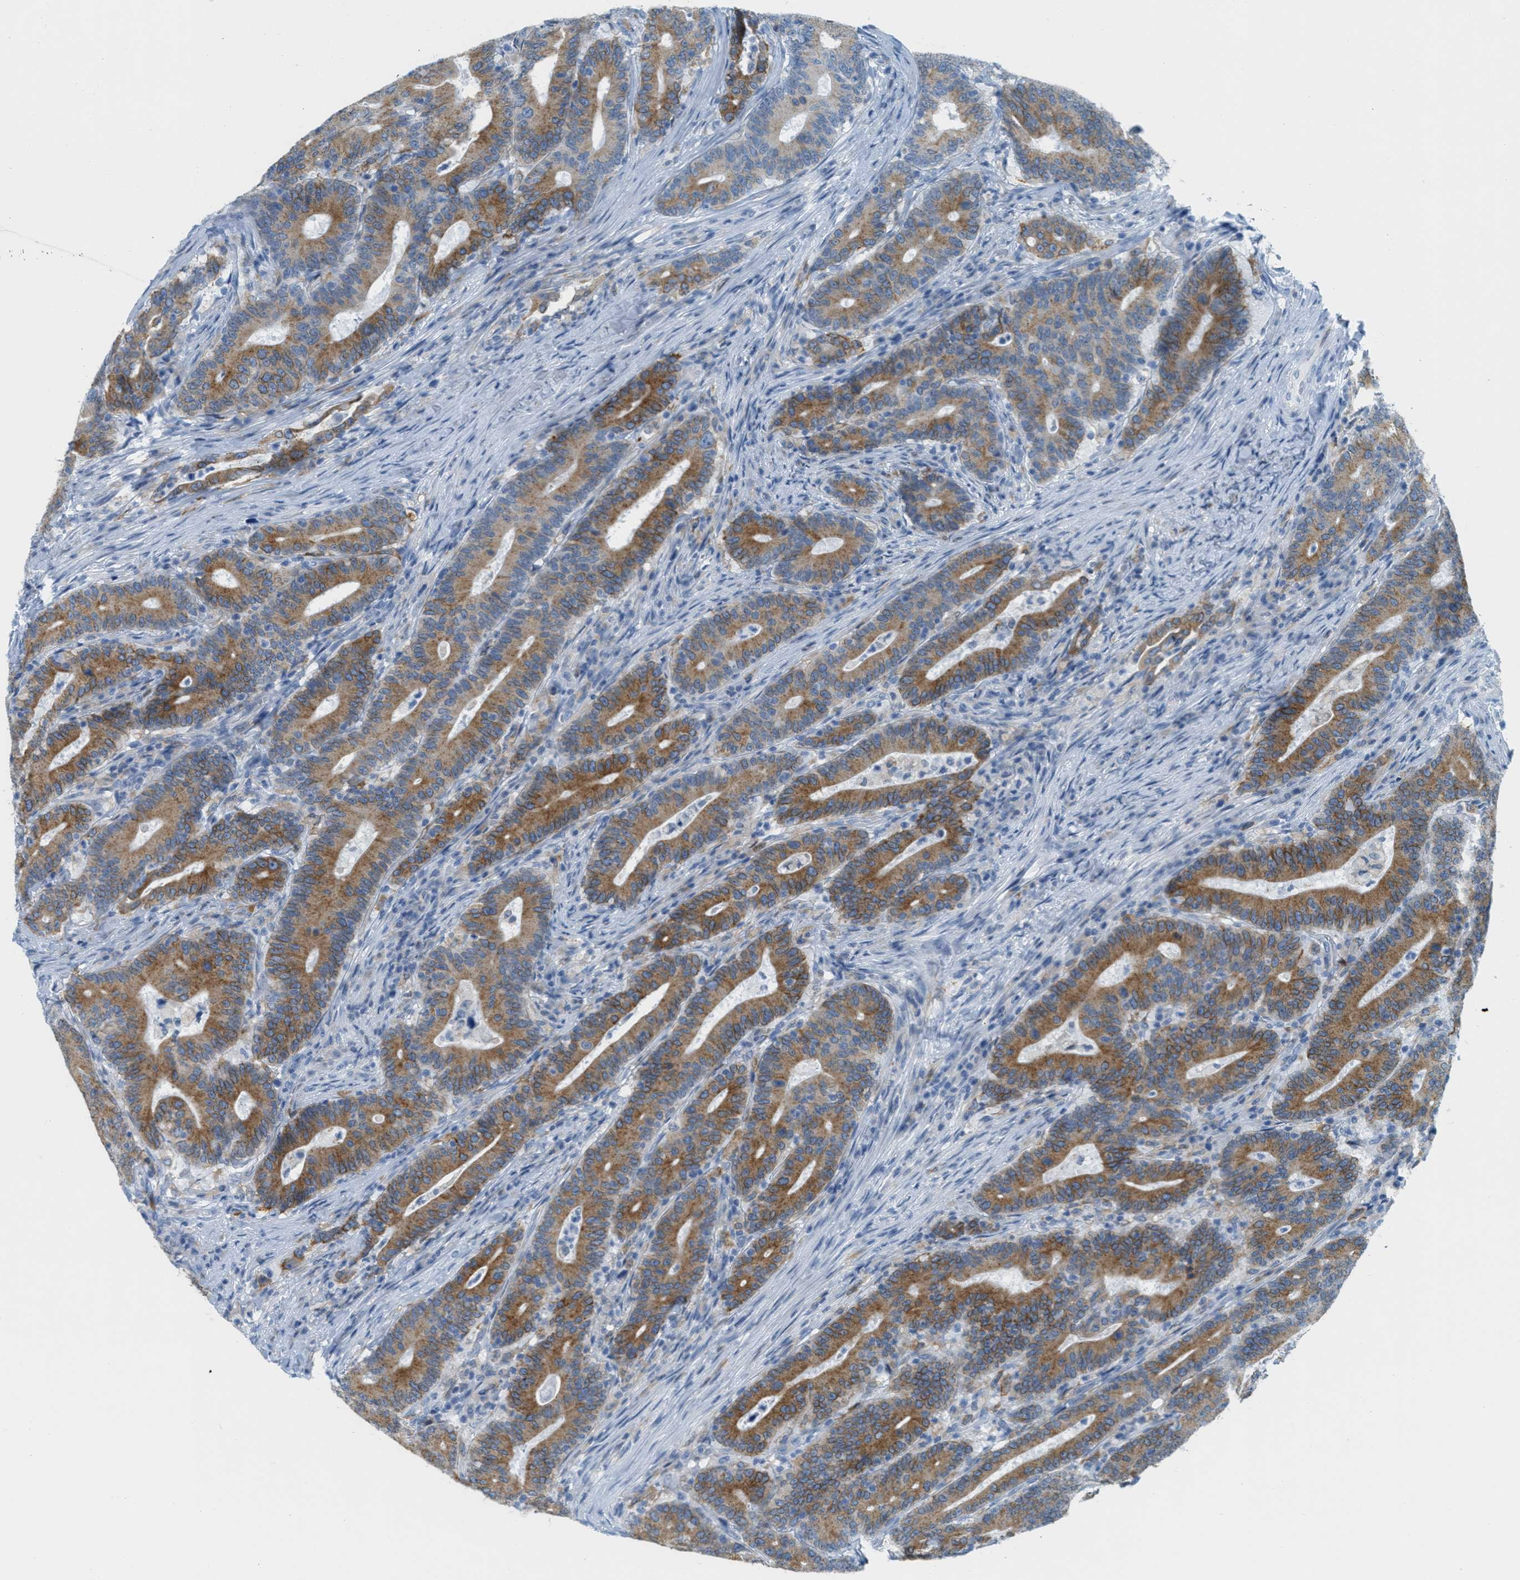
{"staining": {"intensity": "strong", "quantity": ">75%", "location": "cytoplasmic/membranous"}, "tissue": "colorectal cancer", "cell_type": "Tumor cells", "image_type": "cancer", "snomed": [{"axis": "morphology", "description": "Adenocarcinoma, NOS"}, {"axis": "topography", "description": "Colon"}], "caption": "A brown stain highlights strong cytoplasmic/membranous staining of a protein in adenocarcinoma (colorectal) tumor cells.", "gene": "TEX264", "patient": {"sex": "female", "age": 66}}